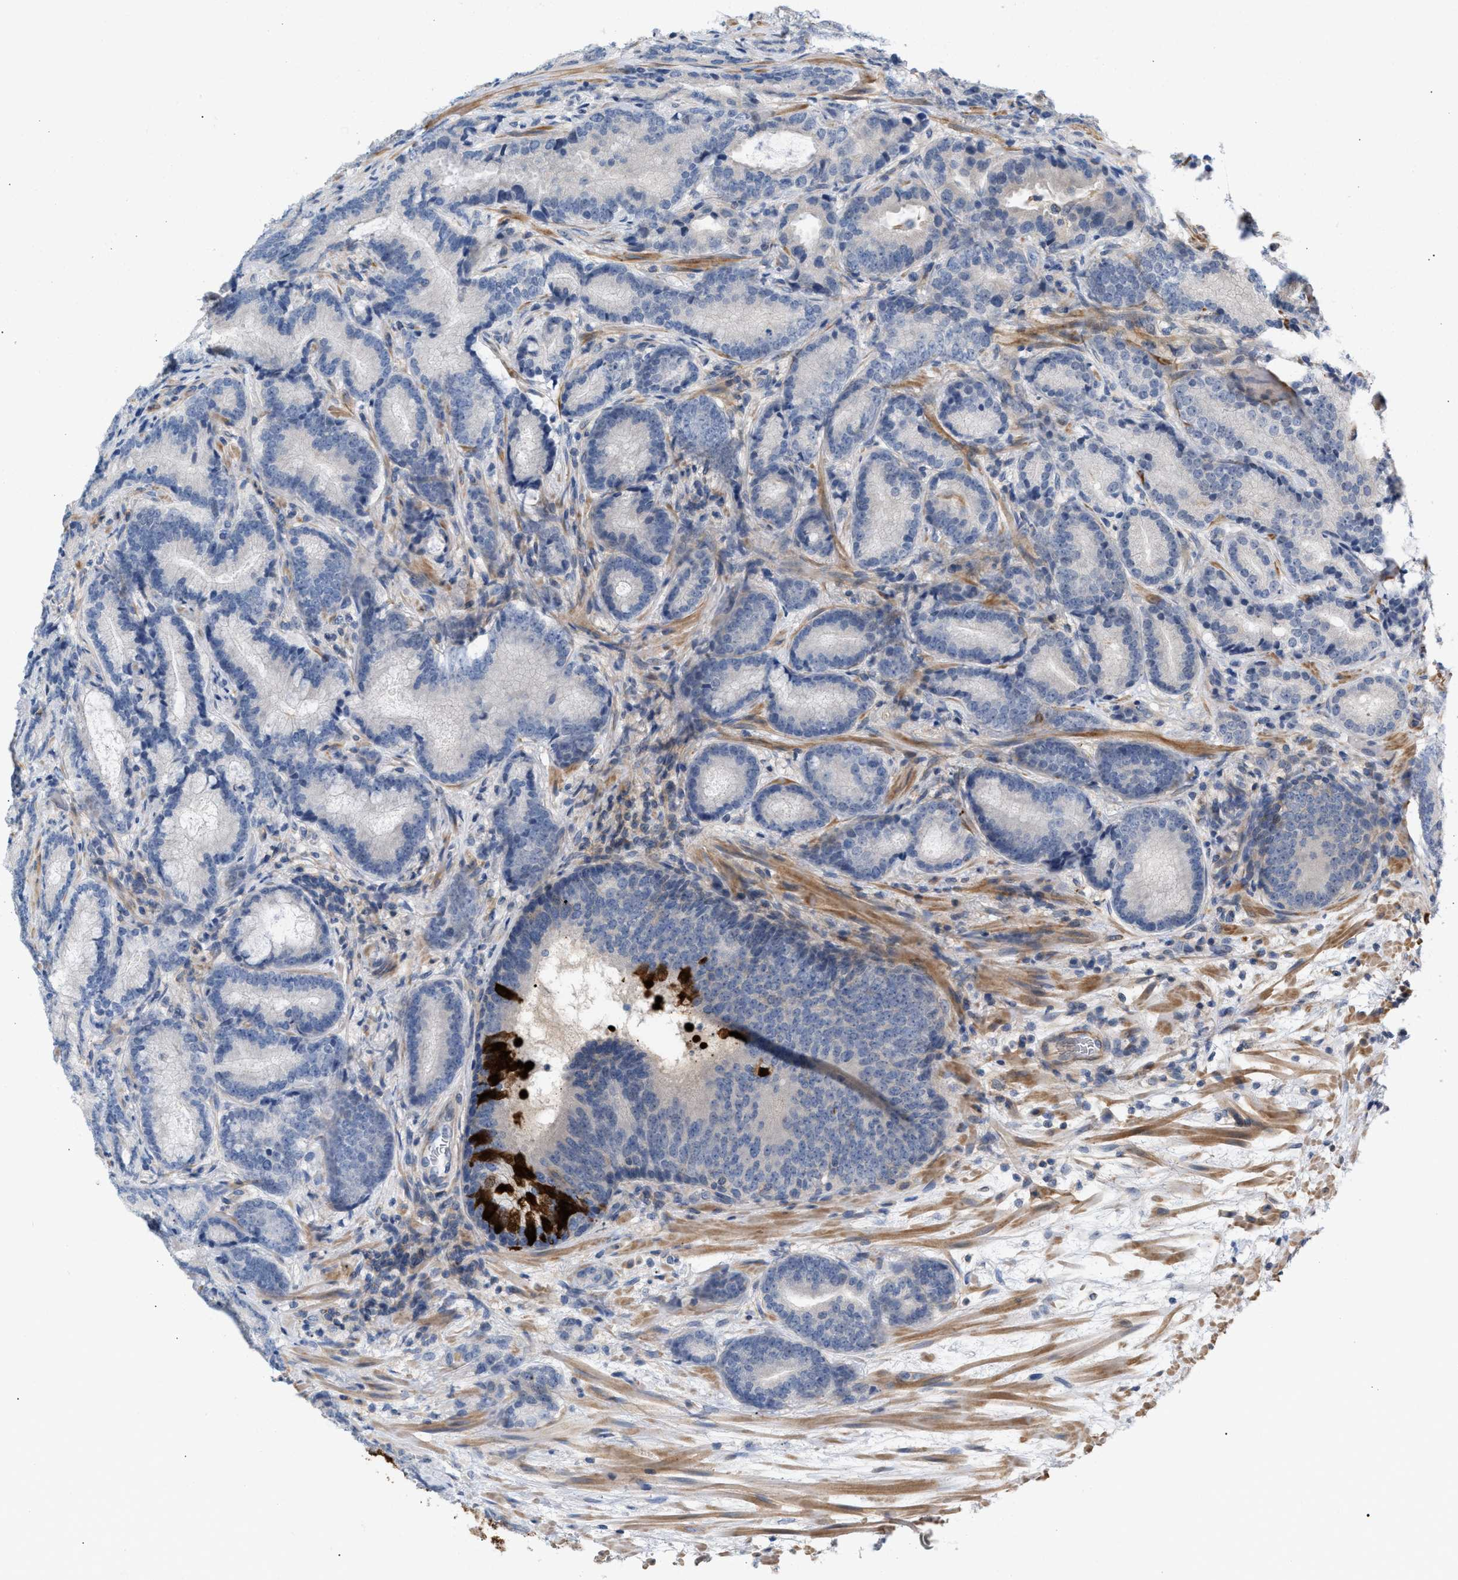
{"staining": {"intensity": "negative", "quantity": "none", "location": "none"}, "tissue": "prostate cancer", "cell_type": "Tumor cells", "image_type": "cancer", "snomed": [{"axis": "morphology", "description": "Adenocarcinoma, High grade"}, {"axis": "topography", "description": "Prostate"}], "caption": "DAB (3,3'-diaminobenzidine) immunohistochemical staining of human prostate high-grade adenocarcinoma reveals no significant staining in tumor cells.", "gene": "LRCH1", "patient": {"sex": "male", "age": 55}}